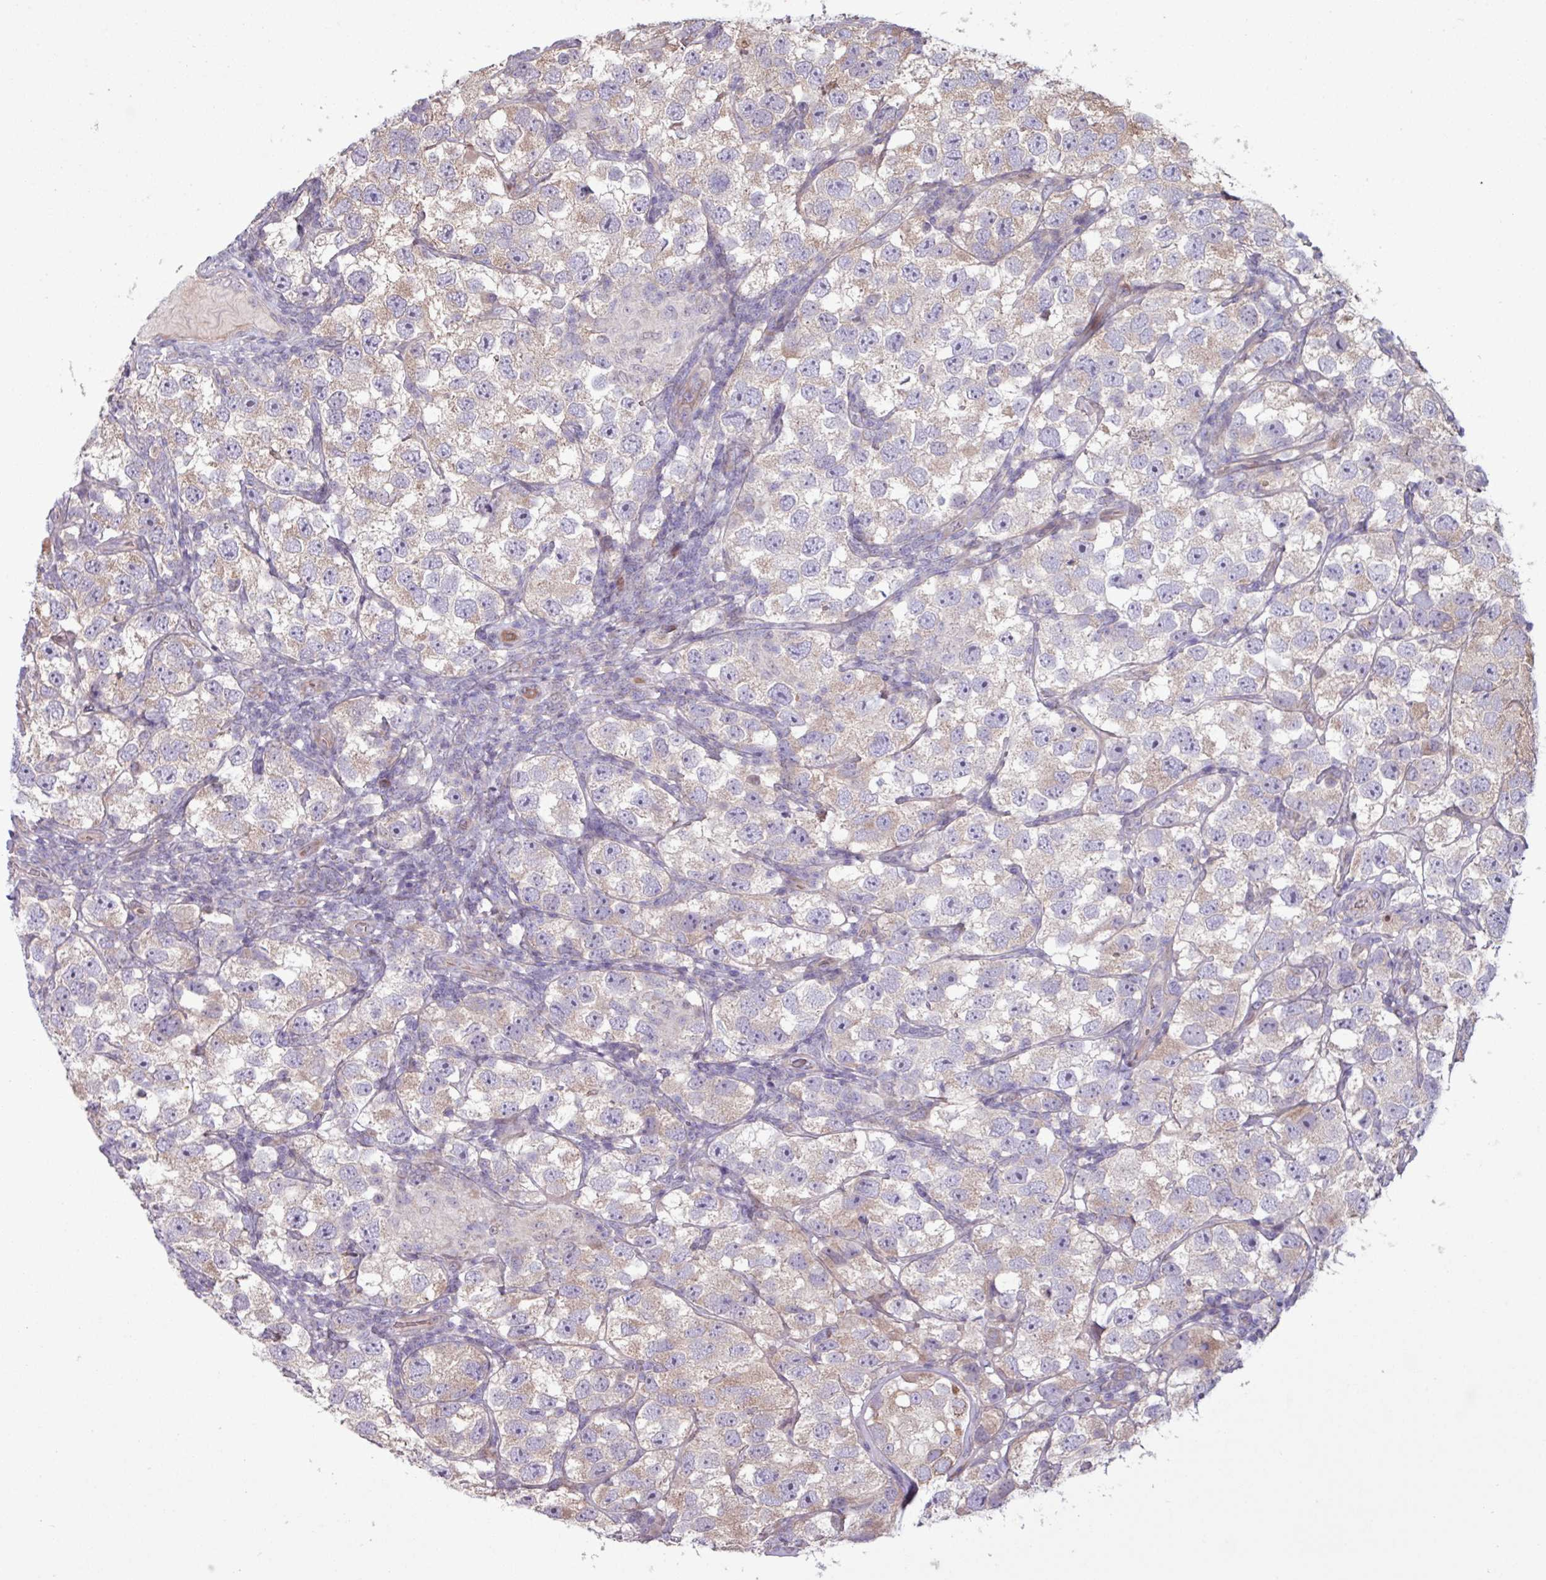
{"staining": {"intensity": "weak", "quantity": "<25%", "location": "cytoplasmic/membranous"}, "tissue": "testis cancer", "cell_type": "Tumor cells", "image_type": "cancer", "snomed": [{"axis": "morphology", "description": "Seminoma, NOS"}, {"axis": "topography", "description": "Testis"}], "caption": "Immunohistochemistry of human testis cancer demonstrates no expression in tumor cells. (DAB (3,3'-diaminobenzidine) IHC with hematoxylin counter stain).", "gene": "PDPR", "patient": {"sex": "male", "age": 26}}